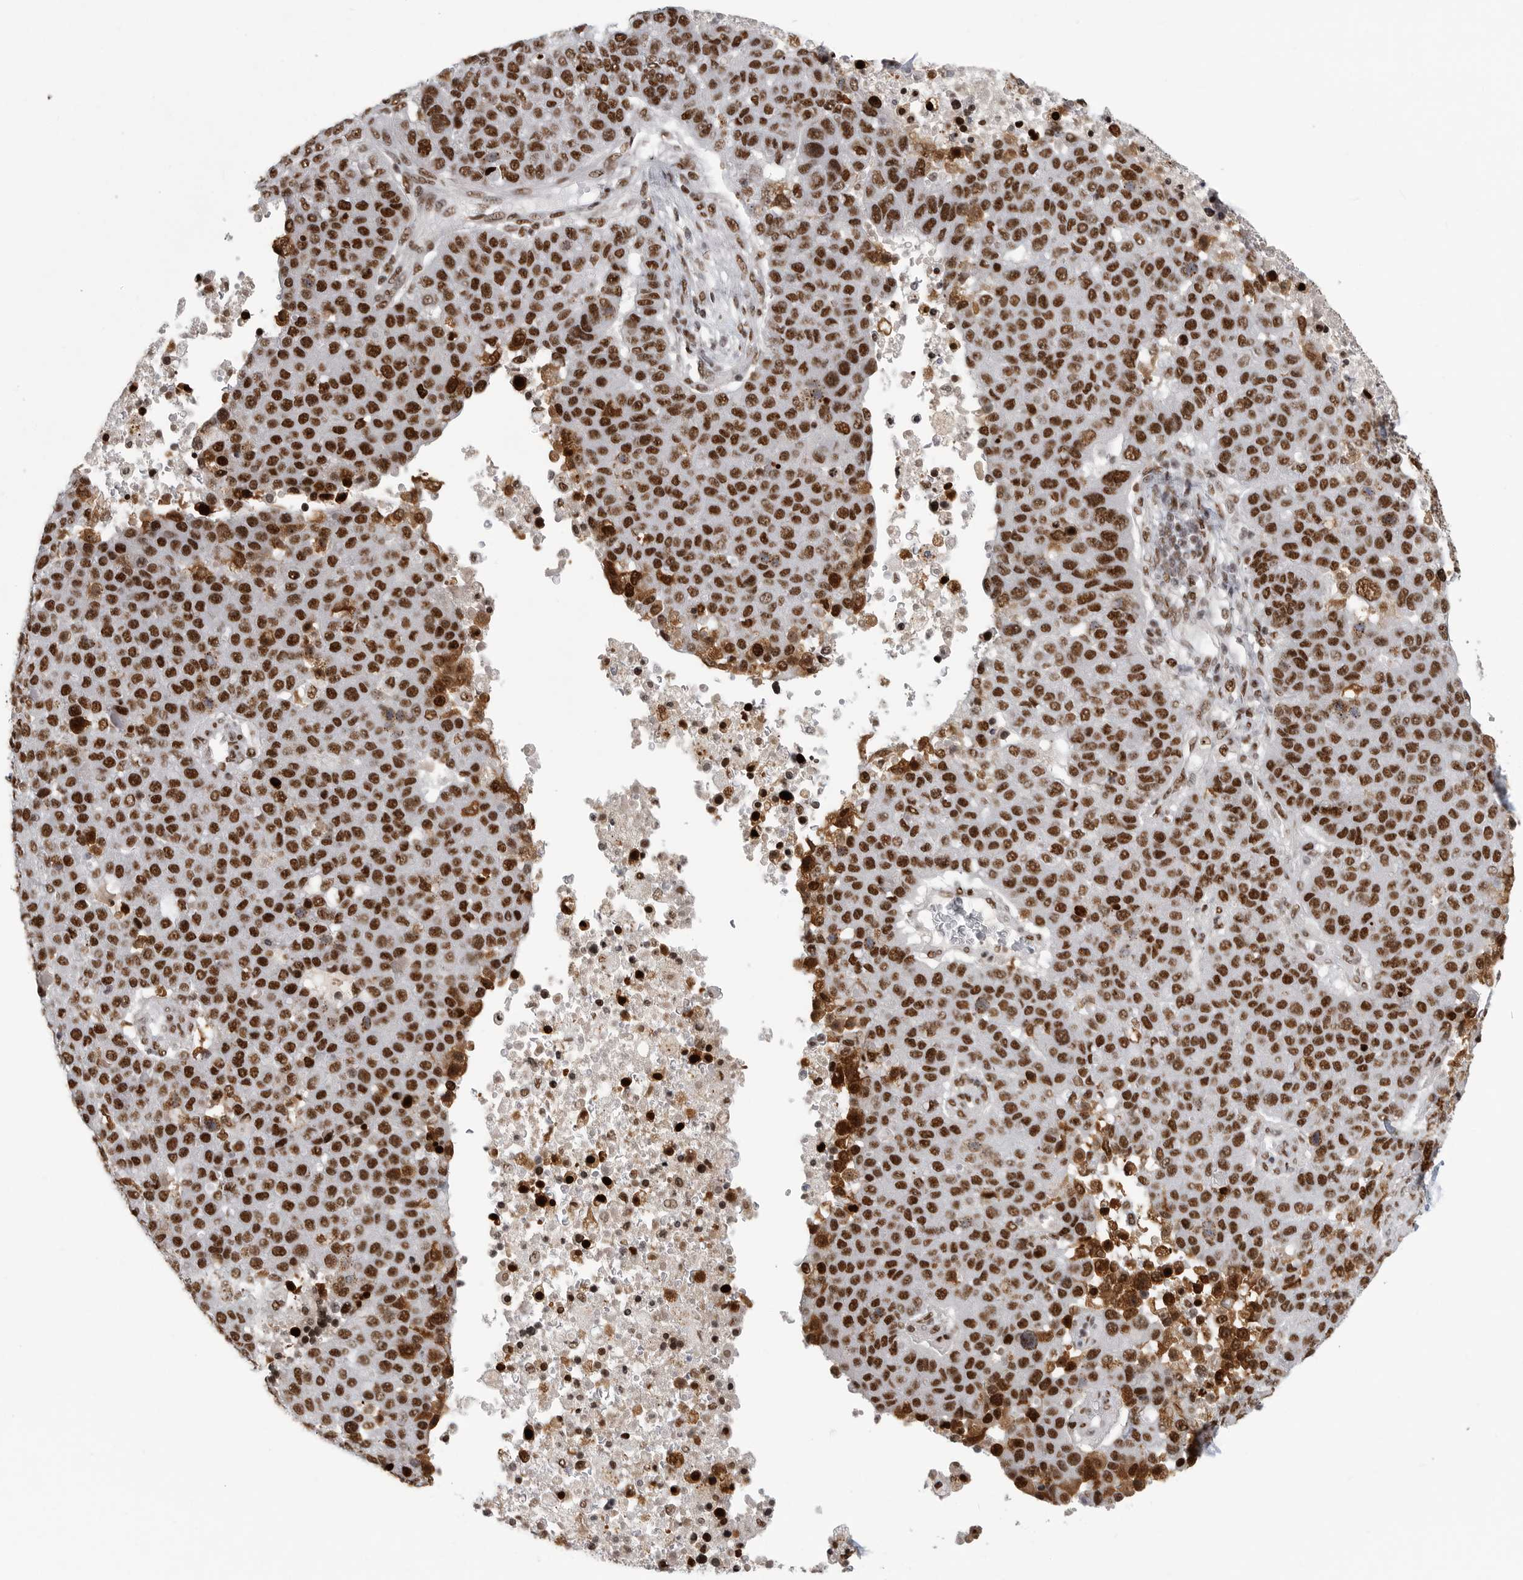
{"staining": {"intensity": "strong", "quantity": ">75%", "location": "nuclear"}, "tissue": "pancreatic cancer", "cell_type": "Tumor cells", "image_type": "cancer", "snomed": [{"axis": "morphology", "description": "Adenocarcinoma, NOS"}, {"axis": "topography", "description": "Pancreas"}], "caption": "IHC of human pancreatic cancer shows high levels of strong nuclear staining in about >75% of tumor cells.", "gene": "BCLAF1", "patient": {"sex": "female", "age": 61}}